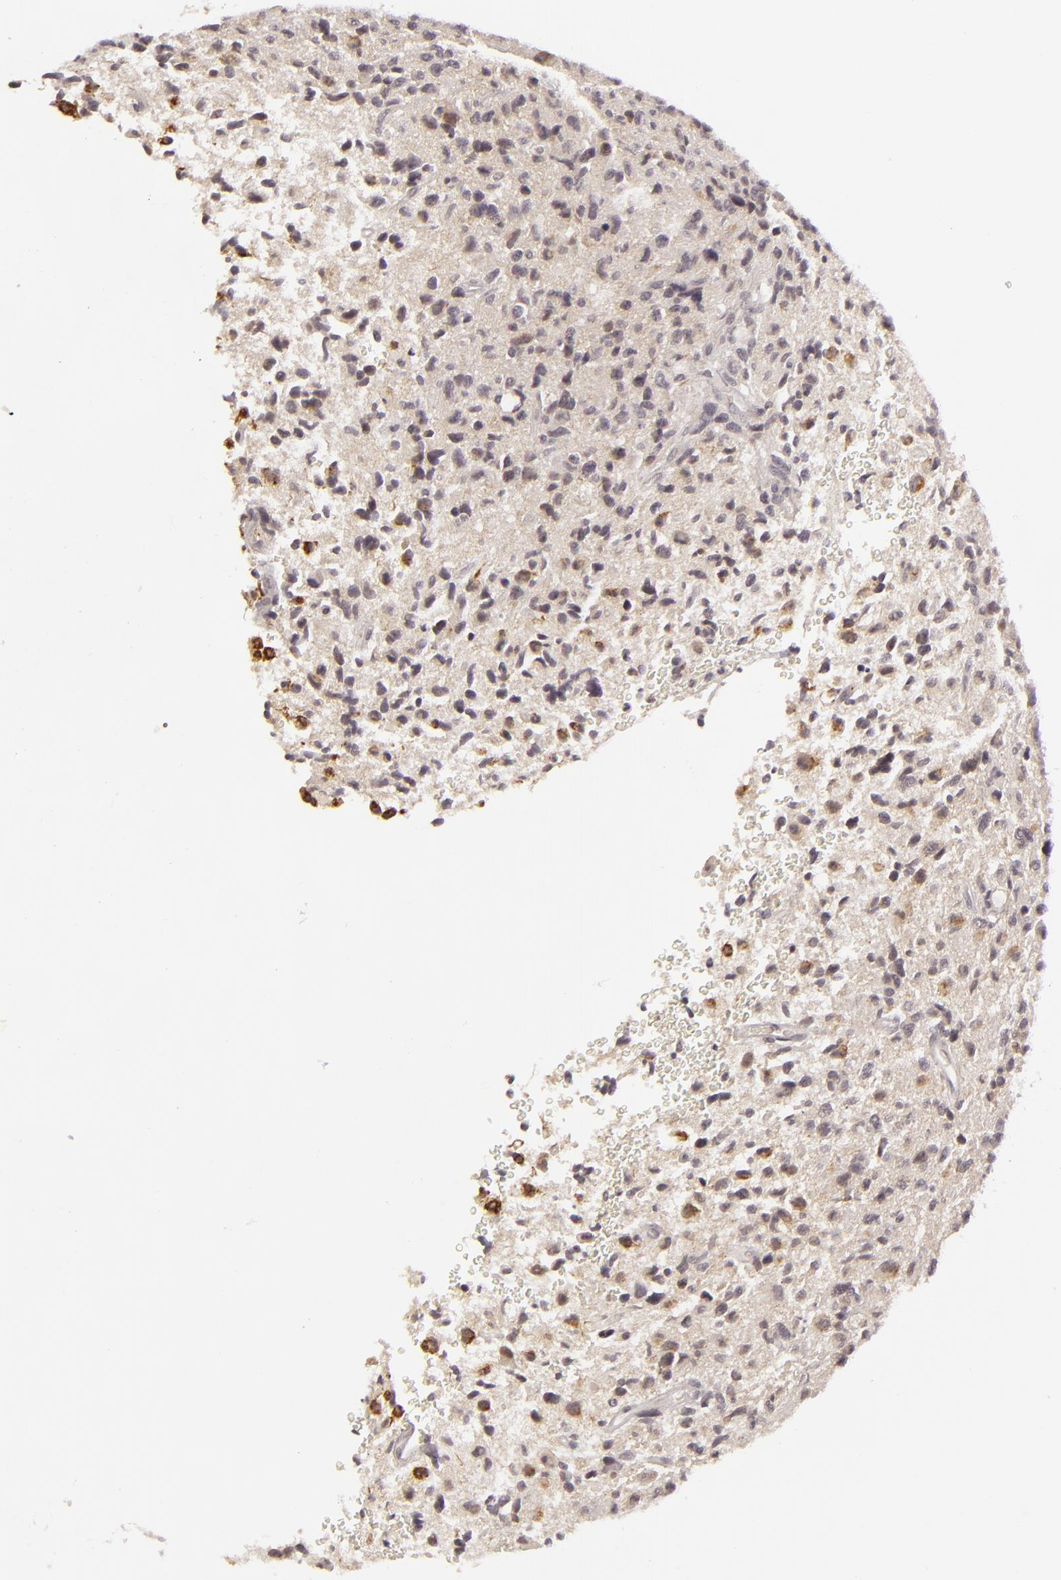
{"staining": {"intensity": "negative", "quantity": "none", "location": "none"}, "tissue": "glioma", "cell_type": "Tumor cells", "image_type": "cancer", "snomed": [{"axis": "morphology", "description": "Glioma, malignant, High grade"}, {"axis": "topography", "description": "Brain"}], "caption": "The image demonstrates no significant positivity in tumor cells of glioma.", "gene": "DLG3", "patient": {"sex": "female", "age": 60}}